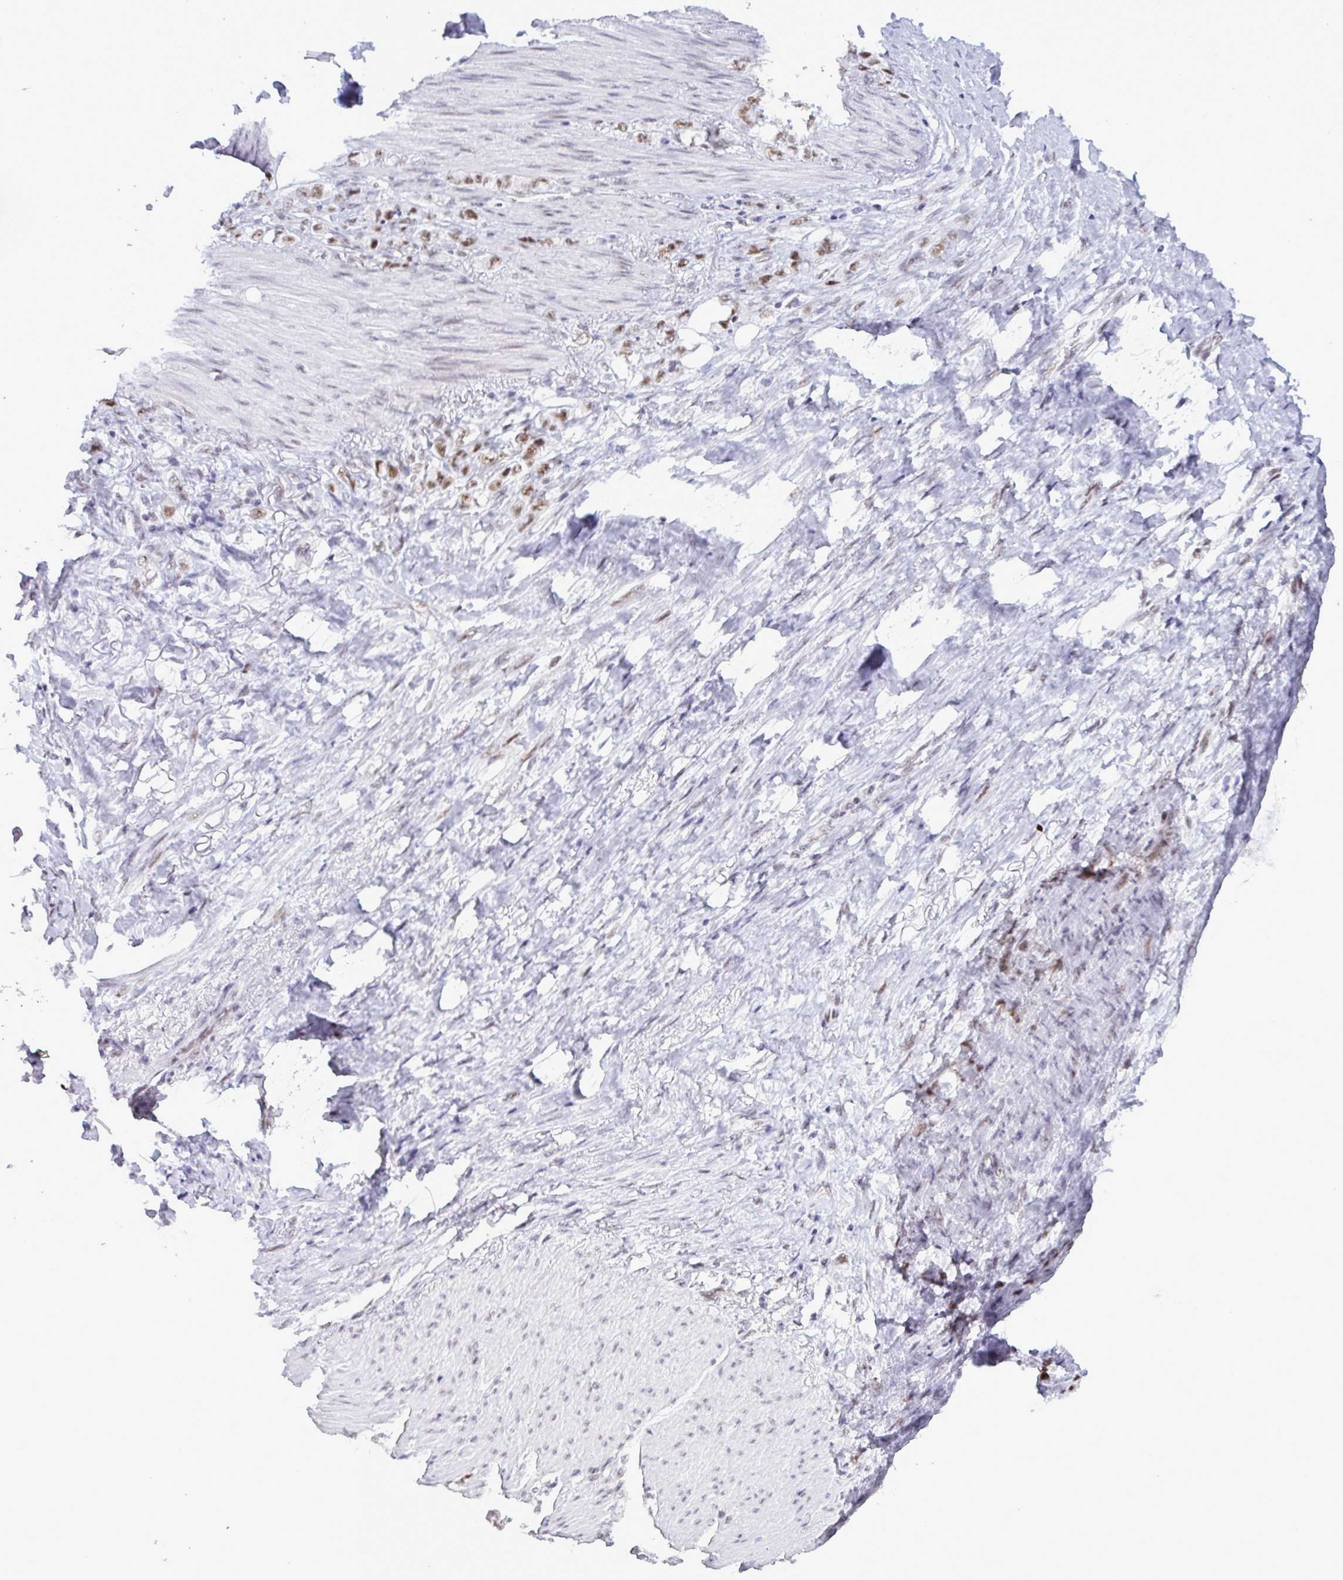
{"staining": {"intensity": "moderate", "quantity": ">75%", "location": "nuclear"}, "tissue": "stomach cancer", "cell_type": "Tumor cells", "image_type": "cancer", "snomed": [{"axis": "morphology", "description": "Normal tissue, NOS"}, {"axis": "morphology", "description": "Adenocarcinoma, NOS"}, {"axis": "topography", "description": "Stomach"}], "caption": "Stomach adenocarcinoma stained with immunohistochemistry exhibits moderate nuclear staining in approximately >75% of tumor cells.", "gene": "PPP1R10", "patient": {"sex": "female", "age": 79}}